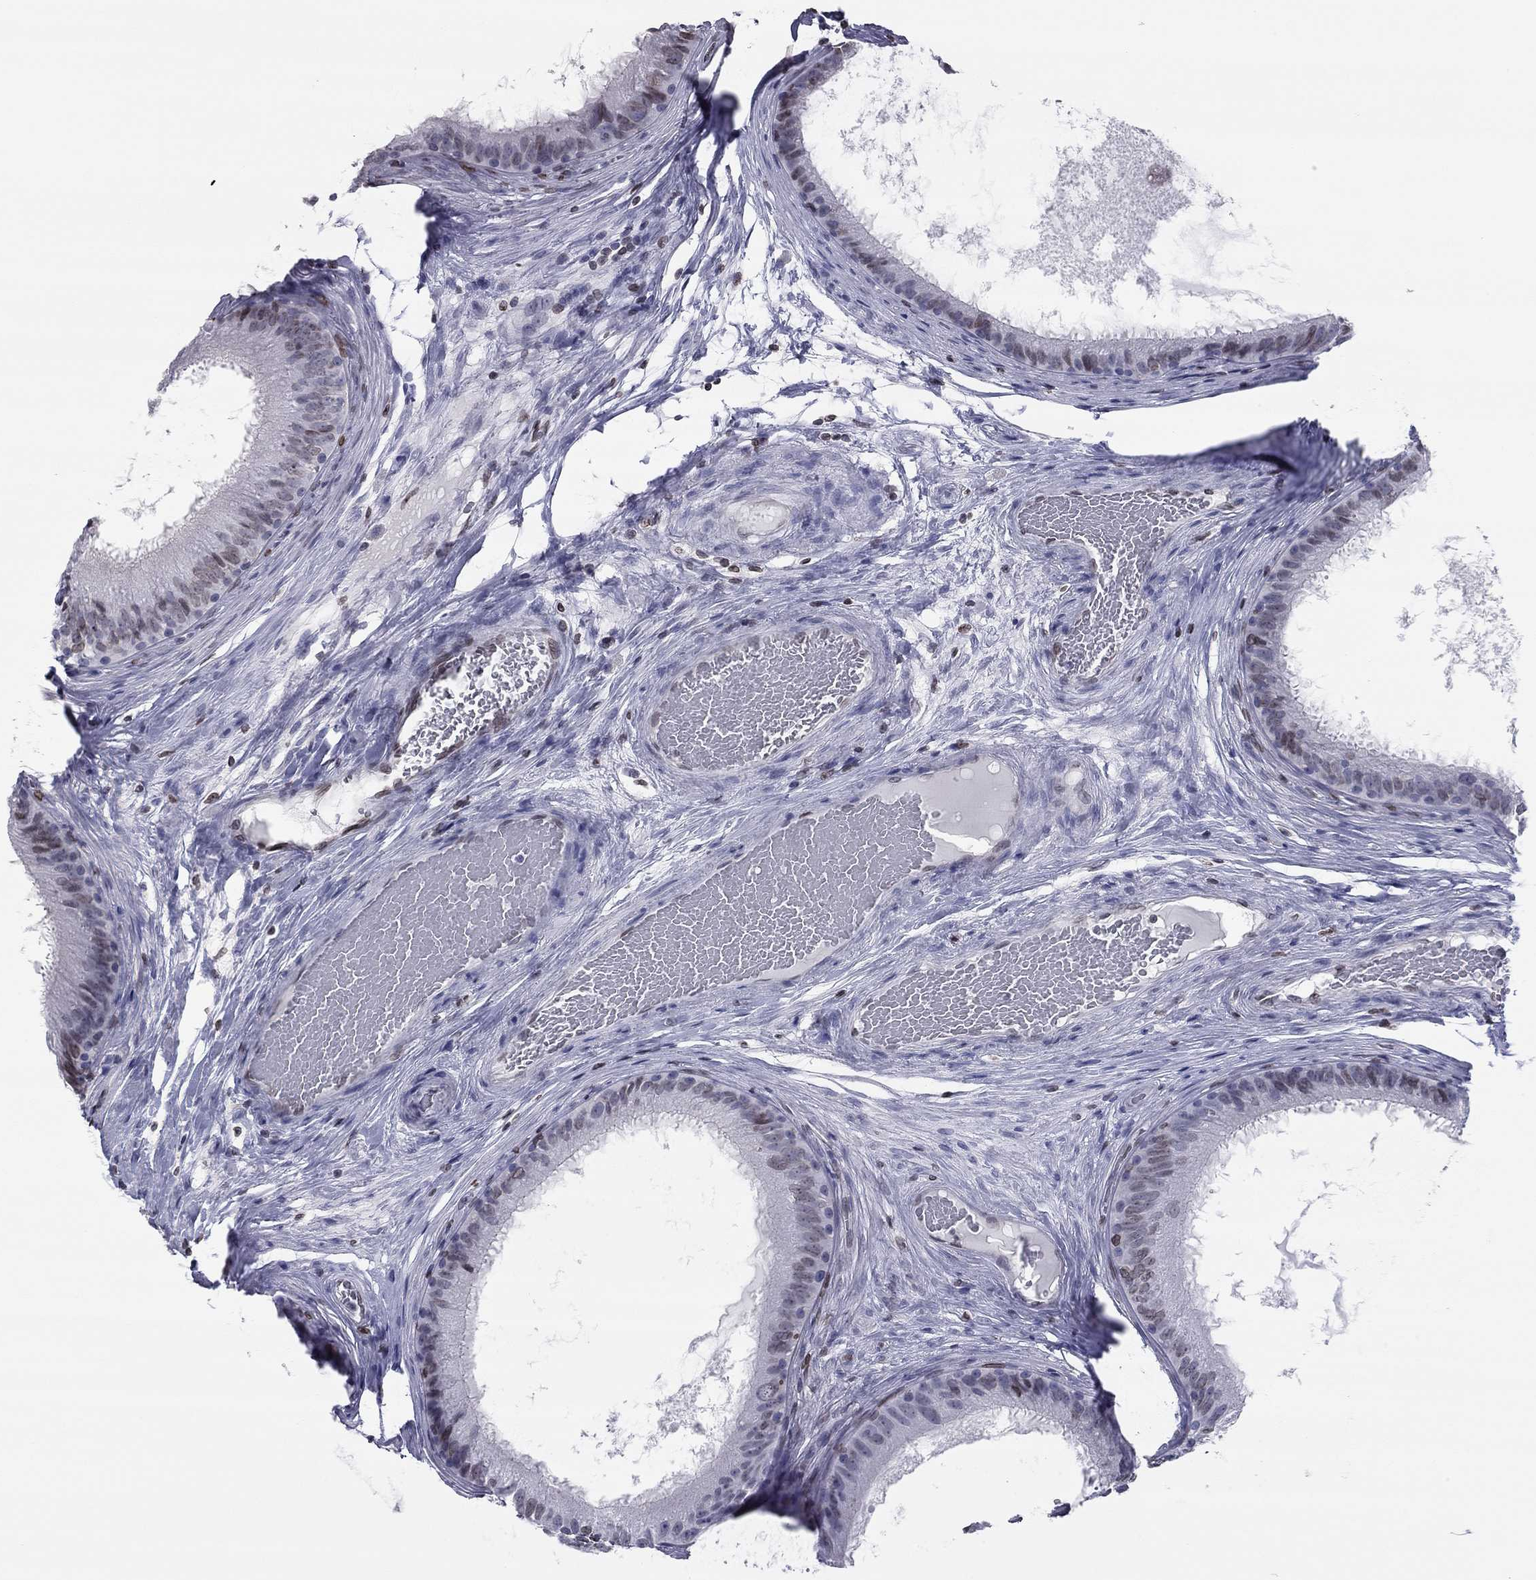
{"staining": {"intensity": "weak", "quantity": "<25%", "location": "nuclear"}, "tissue": "epididymis", "cell_type": "Glandular cells", "image_type": "normal", "snomed": [{"axis": "morphology", "description": "Normal tissue, NOS"}, {"axis": "topography", "description": "Epididymis"}], "caption": "Immunohistochemistry micrograph of unremarkable epididymis: epididymis stained with DAB (3,3'-diaminobenzidine) exhibits no significant protein staining in glandular cells.", "gene": "ESPL1", "patient": {"sex": "male", "age": 59}}